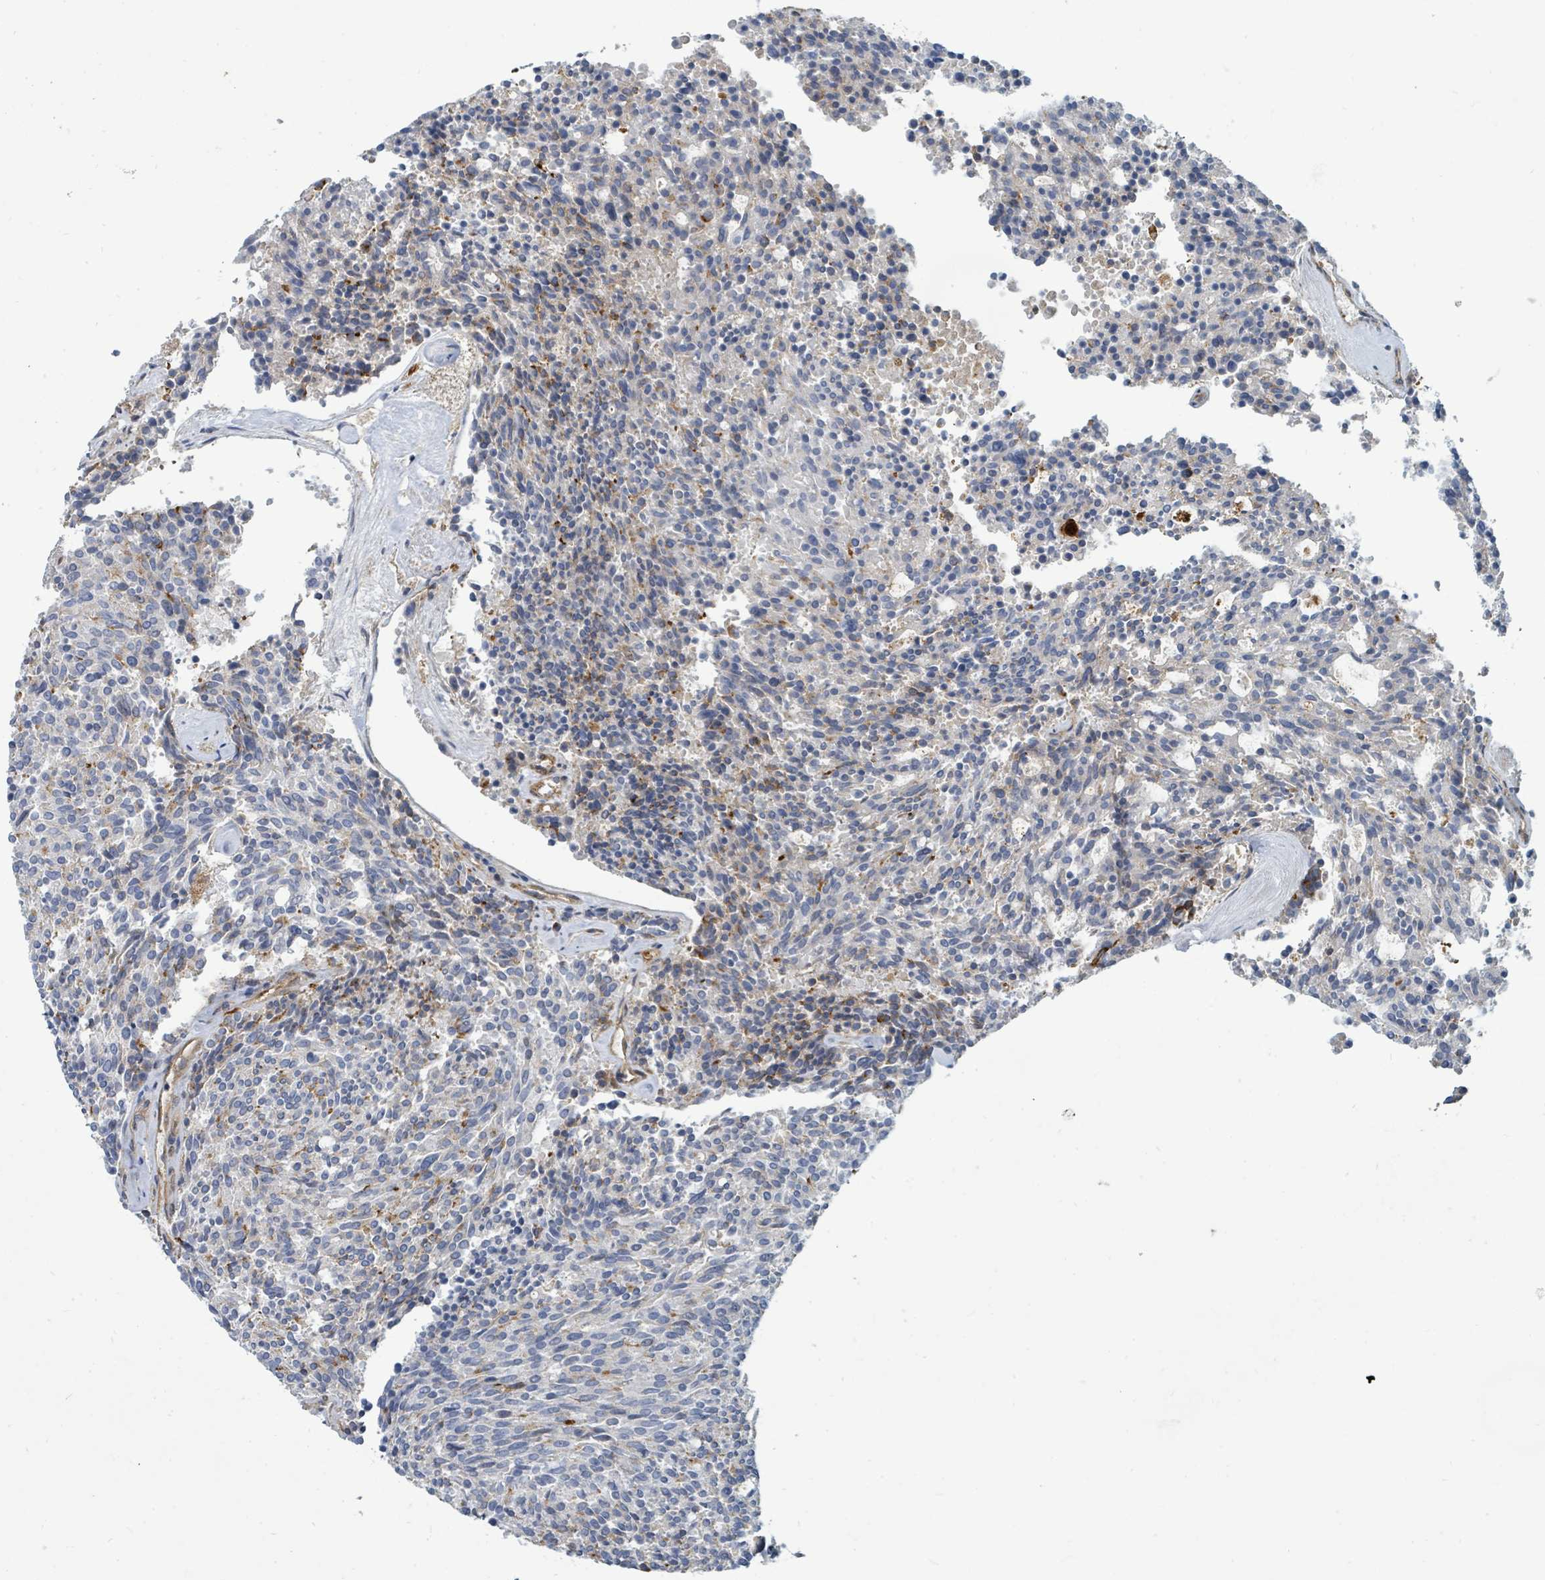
{"staining": {"intensity": "moderate", "quantity": "<25%", "location": "cytoplasmic/membranous"}, "tissue": "carcinoid", "cell_type": "Tumor cells", "image_type": "cancer", "snomed": [{"axis": "morphology", "description": "Carcinoid, malignant, NOS"}, {"axis": "topography", "description": "Pancreas"}], "caption": "There is low levels of moderate cytoplasmic/membranous positivity in tumor cells of carcinoid, as demonstrated by immunohistochemical staining (brown color).", "gene": "IFIT1", "patient": {"sex": "female", "age": 54}}